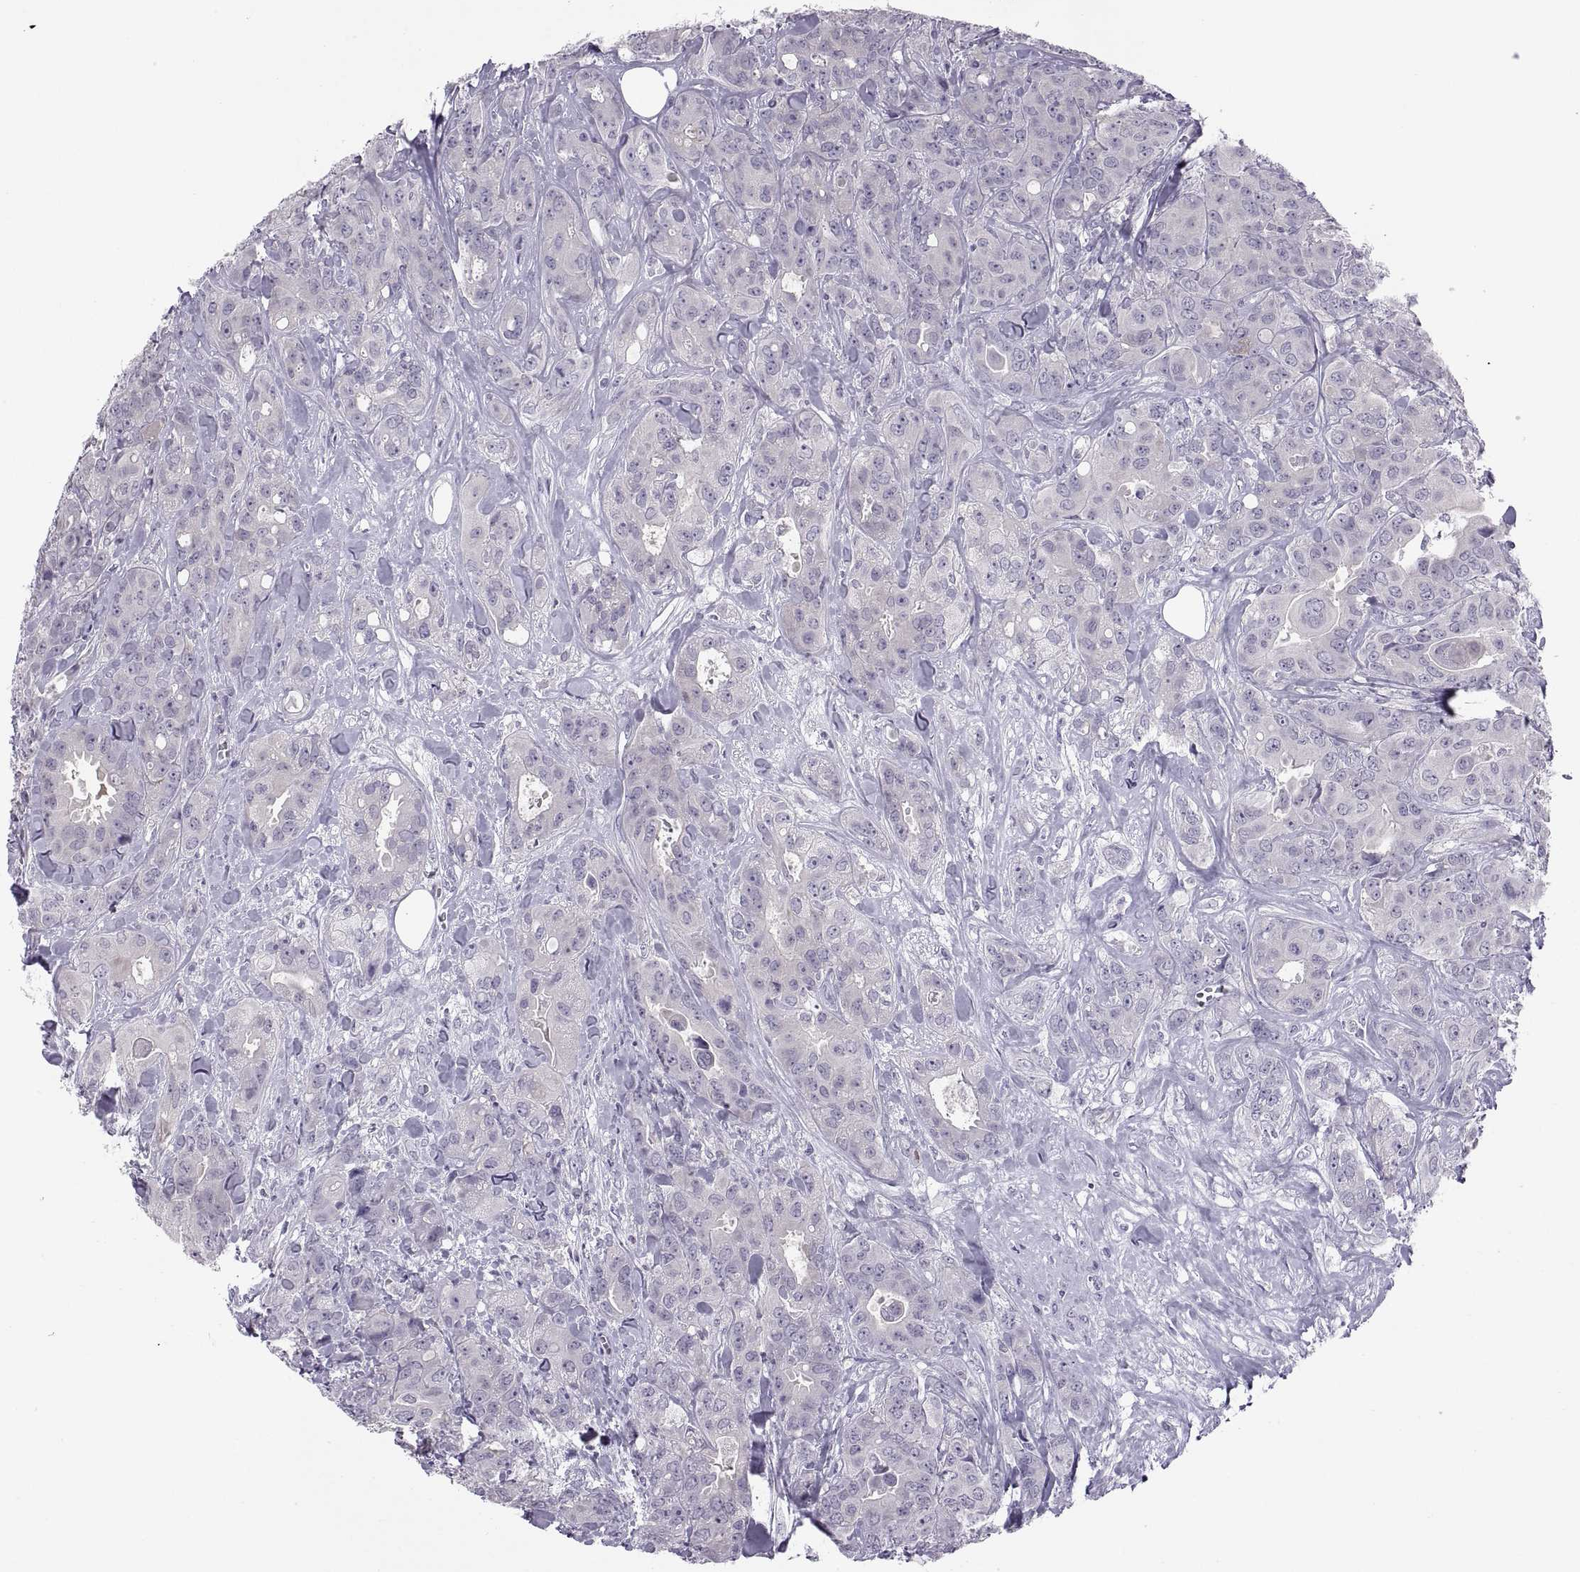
{"staining": {"intensity": "negative", "quantity": "none", "location": "none"}, "tissue": "breast cancer", "cell_type": "Tumor cells", "image_type": "cancer", "snomed": [{"axis": "morphology", "description": "Duct carcinoma"}, {"axis": "topography", "description": "Breast"}], "caption": "The image displays no staining of tumor cells in breast cancer (infiltrating ductal carcinoma).", "gene": "TTC21A", "patient": {"sex": "female", "age": 43}}